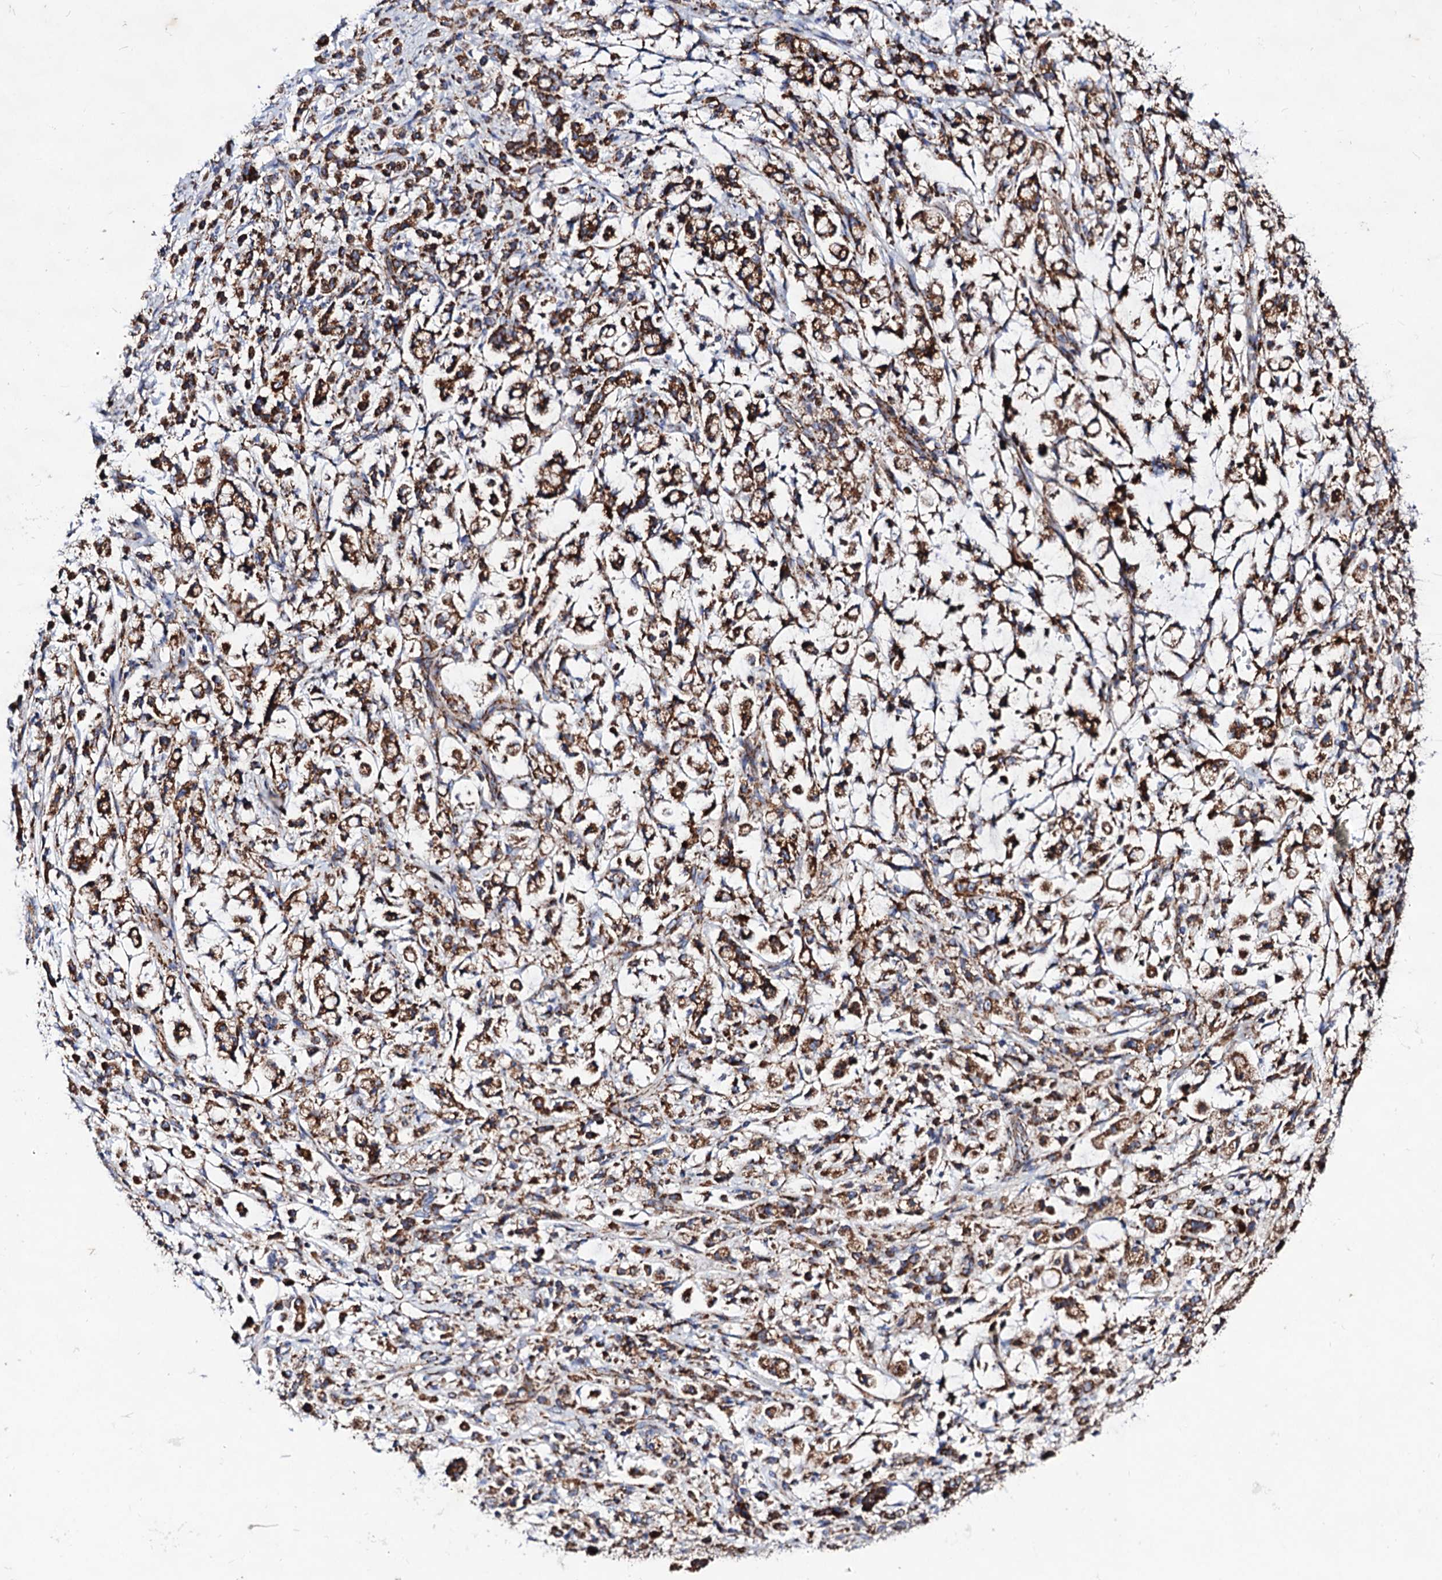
{"staining": {"intensity": "moderate", "quantity": ">75%", "location": "cytoplasmic/membranous"}, "tissue": "stomach cancer", "cell_type": "Tumor cells", "image_type": "cancer", "snomed": [{"axis": "morphology", "description": "Adenocarcinoma, NOS"}, {"axis": "topography", "description": "Stomach"}], "caption": "Immunohistochemistry micrograph of neoplastic tissue: adenocarcinoma (stomach) stained using IHC displays medium levels of moderate protein expression localized specifically in the cytoplasmic/membranous of tumor cells, appearing as a cytoplasmic/membranous brown color.", "gene": "ACAD9", "patient": {"sex": "female", "age": 60}}